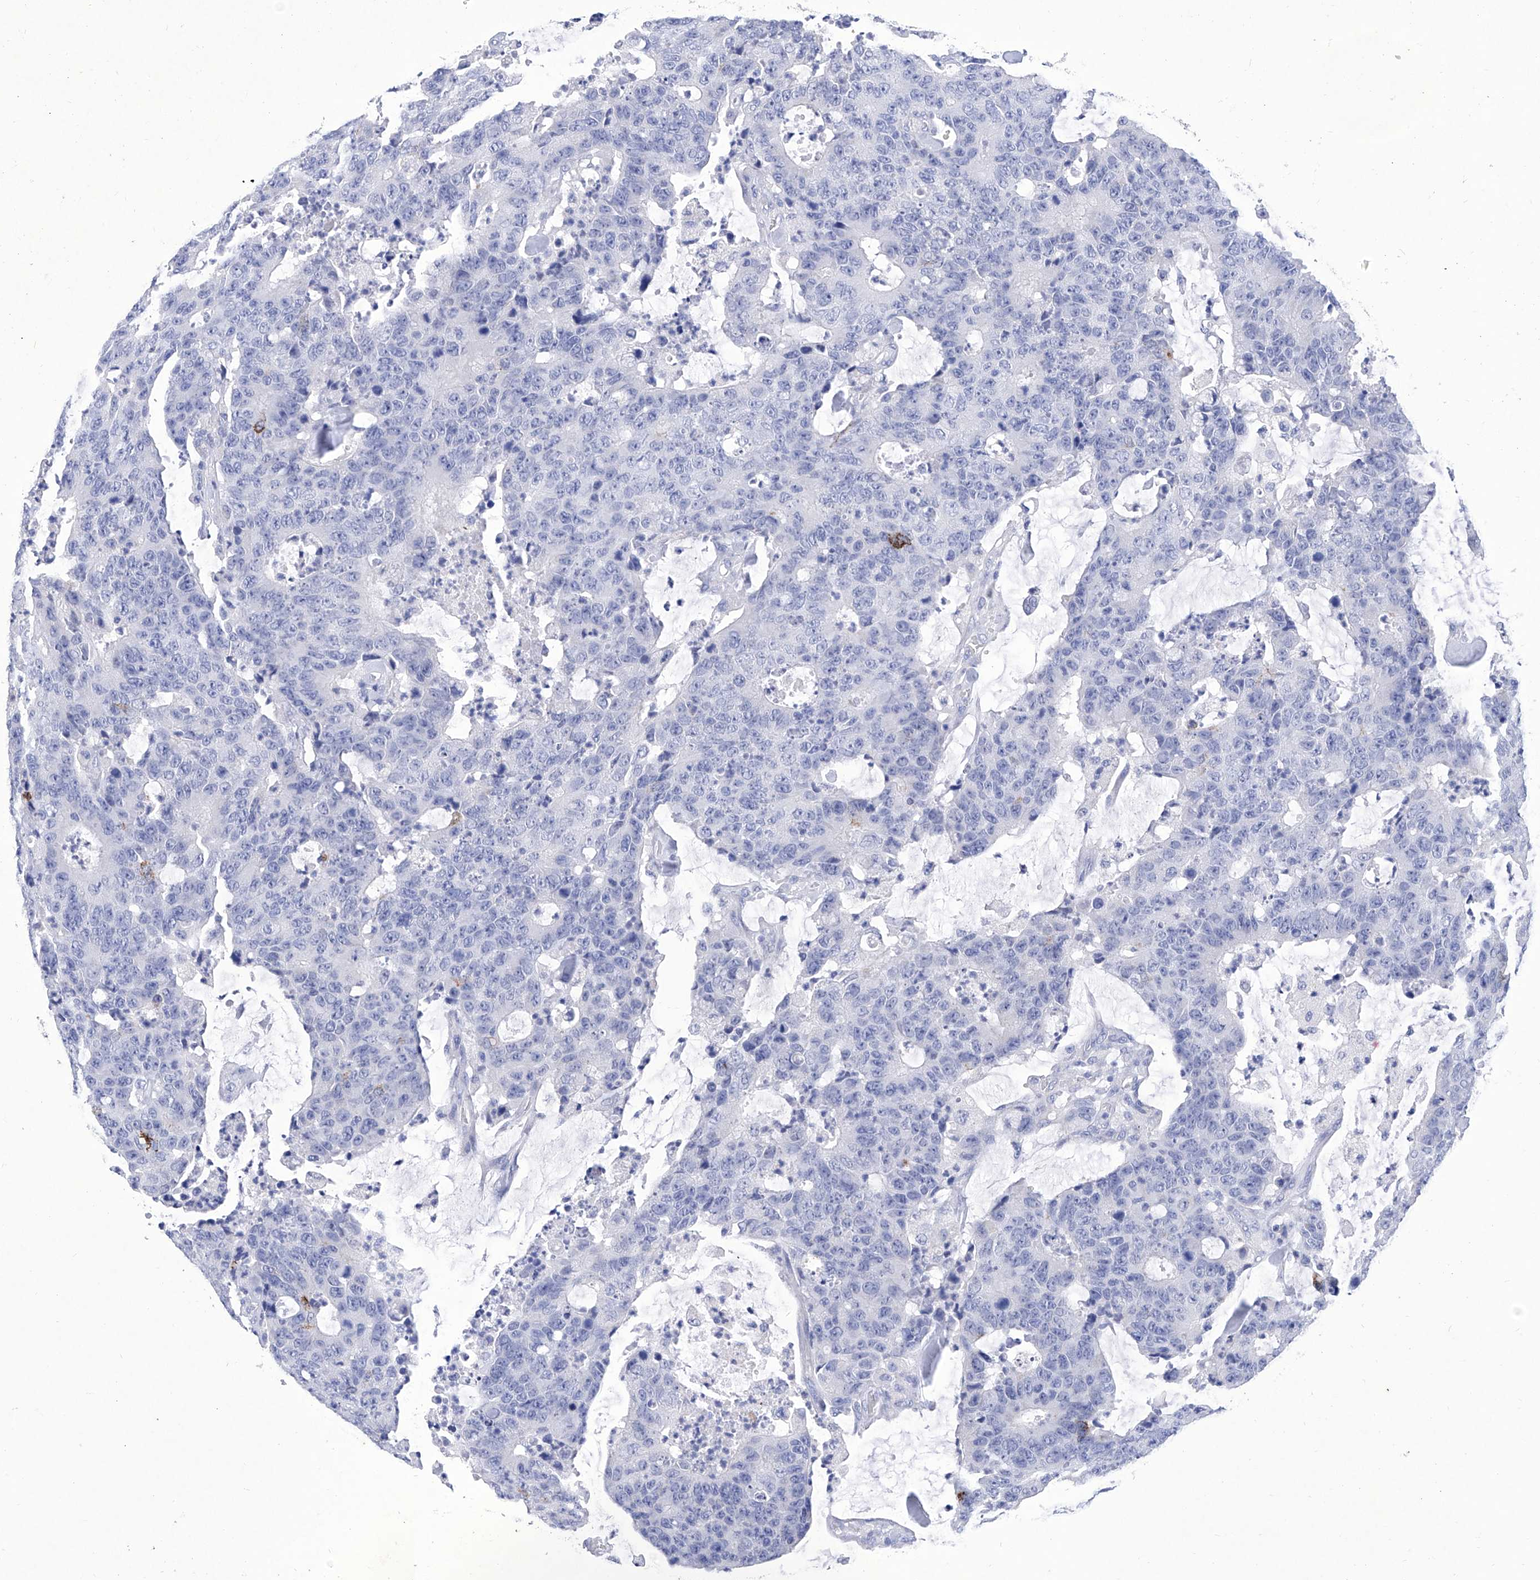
{"staining": {"intensity": "negative", "quantity": "none", "location": "none"}, "tissue": "colorectal cancer", "cell_type": "Tumor cells", "image_type": "cancer", "snomed": [{"axis": "morphology", "description": "Adenocarcinoma, NOS"}, {"axis": "topography", "description": "Colon"}], "caption": "IHC image of colorectal cancer stained for a protein (brown), which exhibits no staining in tumor cells.", "gene": "IFNL2", "patient": {"sex": "female", "age": 86}}